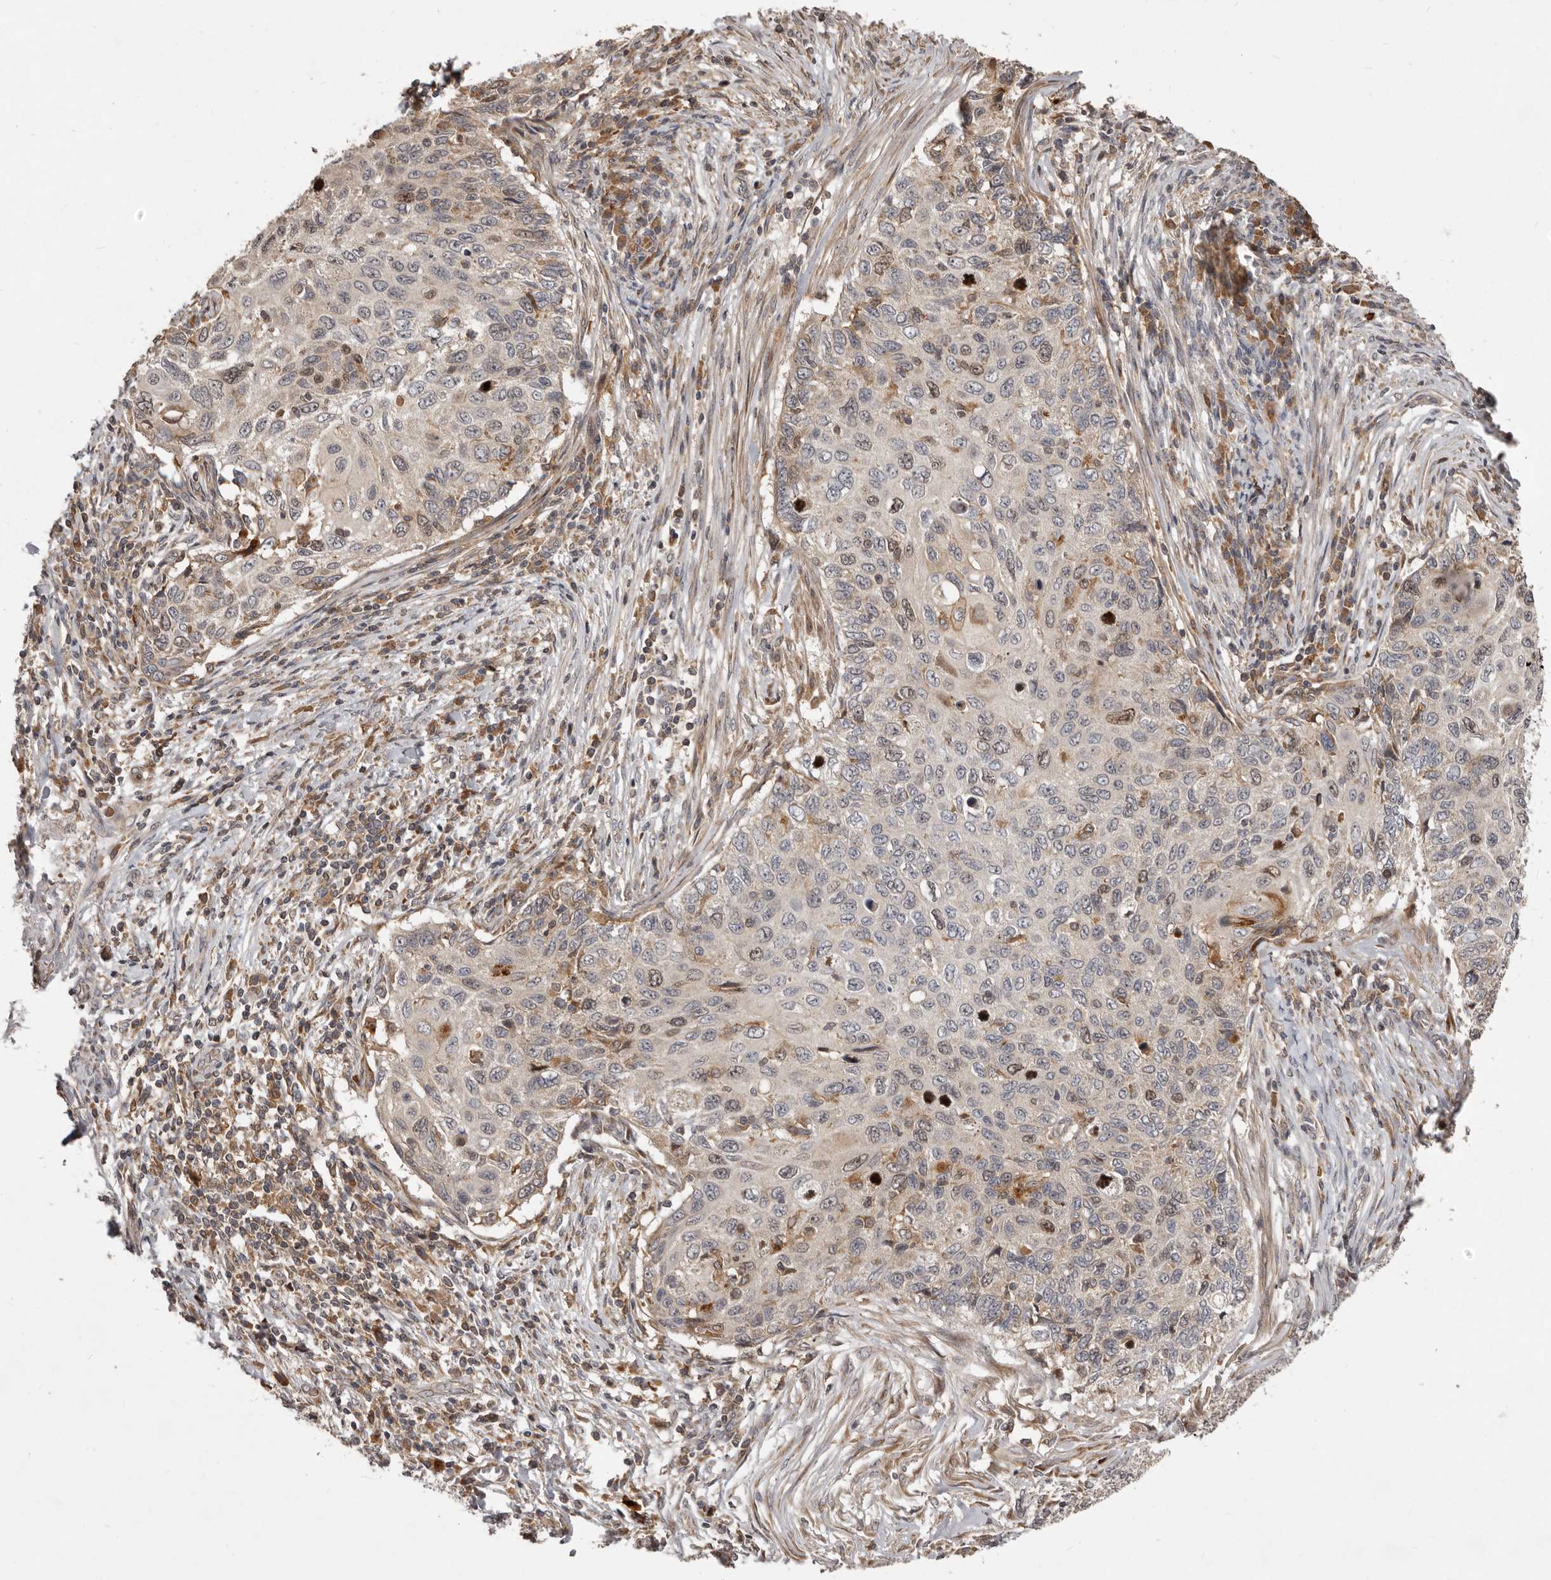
{"staining": {"intensity": "moderate", "quantity": "<25%", "location": "cytoplasmic/membranous"}, "tissue": "cervical cancer", "cell_type": "Tumor cells", "image_type": "cancer", "snomed": [{"axis": "morphology", "description": "Squamous cell carcinoma, NOS"}, {"axis": "topography", "description": "Cervix"}], "caption": "Tumor cells display low levels of moderate cytoplasmic/membranous staining in about <25% of cells in squamous cell carcinoma (cervical).", "gene": "RNF187", "patient": {"sex": "female", "age": 70}}